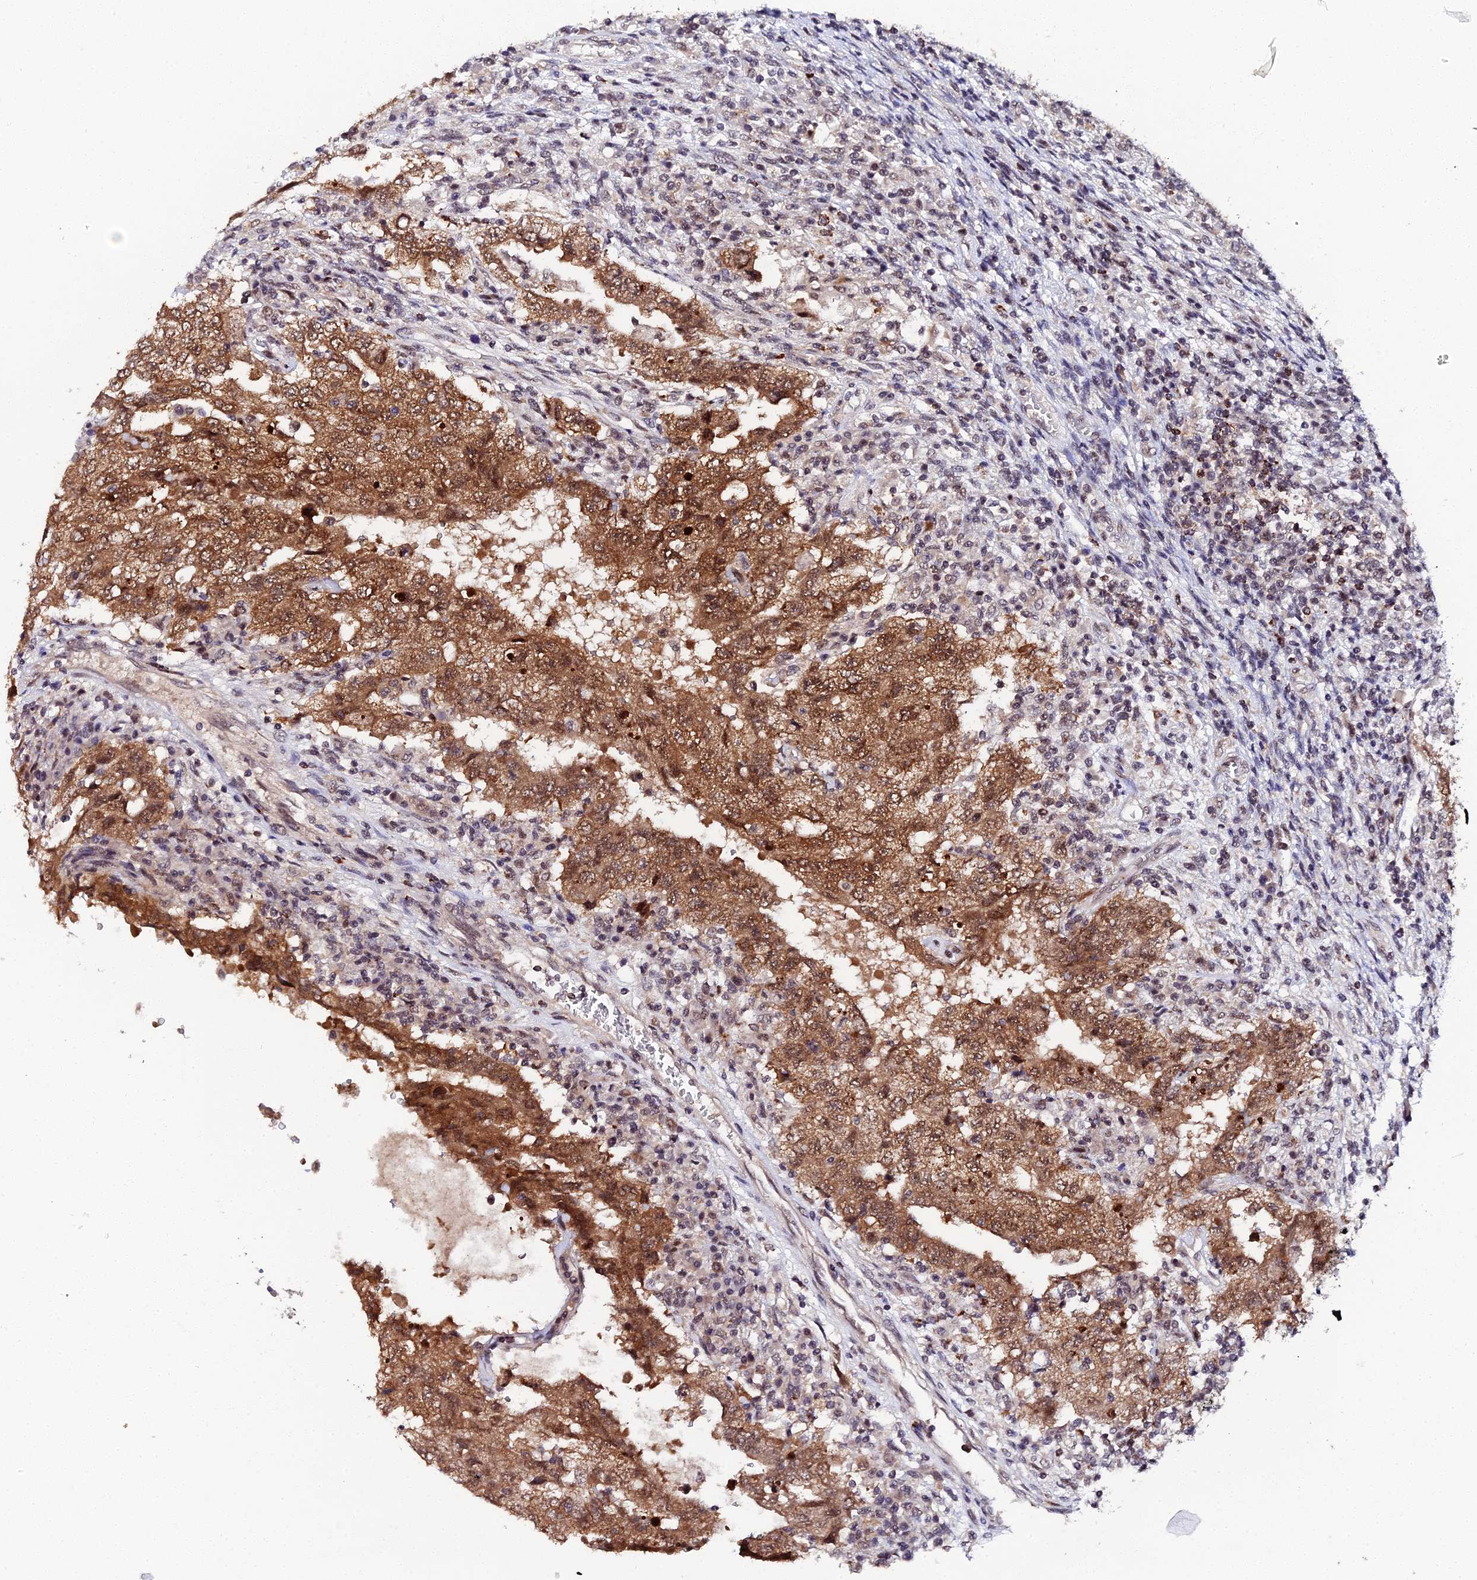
{"staining": {"intensity": "strong", "quantity": ">75%", "location": "cytoplasmic/membranous,nuclear"}, "tissue": "testis cancer", "cell_type": "Tumor cells", "image_type": "cancer", "snomed": [{"axis": "morphology", "description": "Carcinoma, Embryonal, NOS"}, {"axis": "topography", "description": "Testis"}], "caption": "The immunohistochemical stain labels strong cytoplasmic/membranous and nuclear staining in tumor cells of testis cancer tissue. (Stains: DAB in brown, nuclei in blue, Microscopy: brightfield microscopy at high magnification).", "gene": "MAGOHB", "patient": {"sex": "male", "age": 26}}